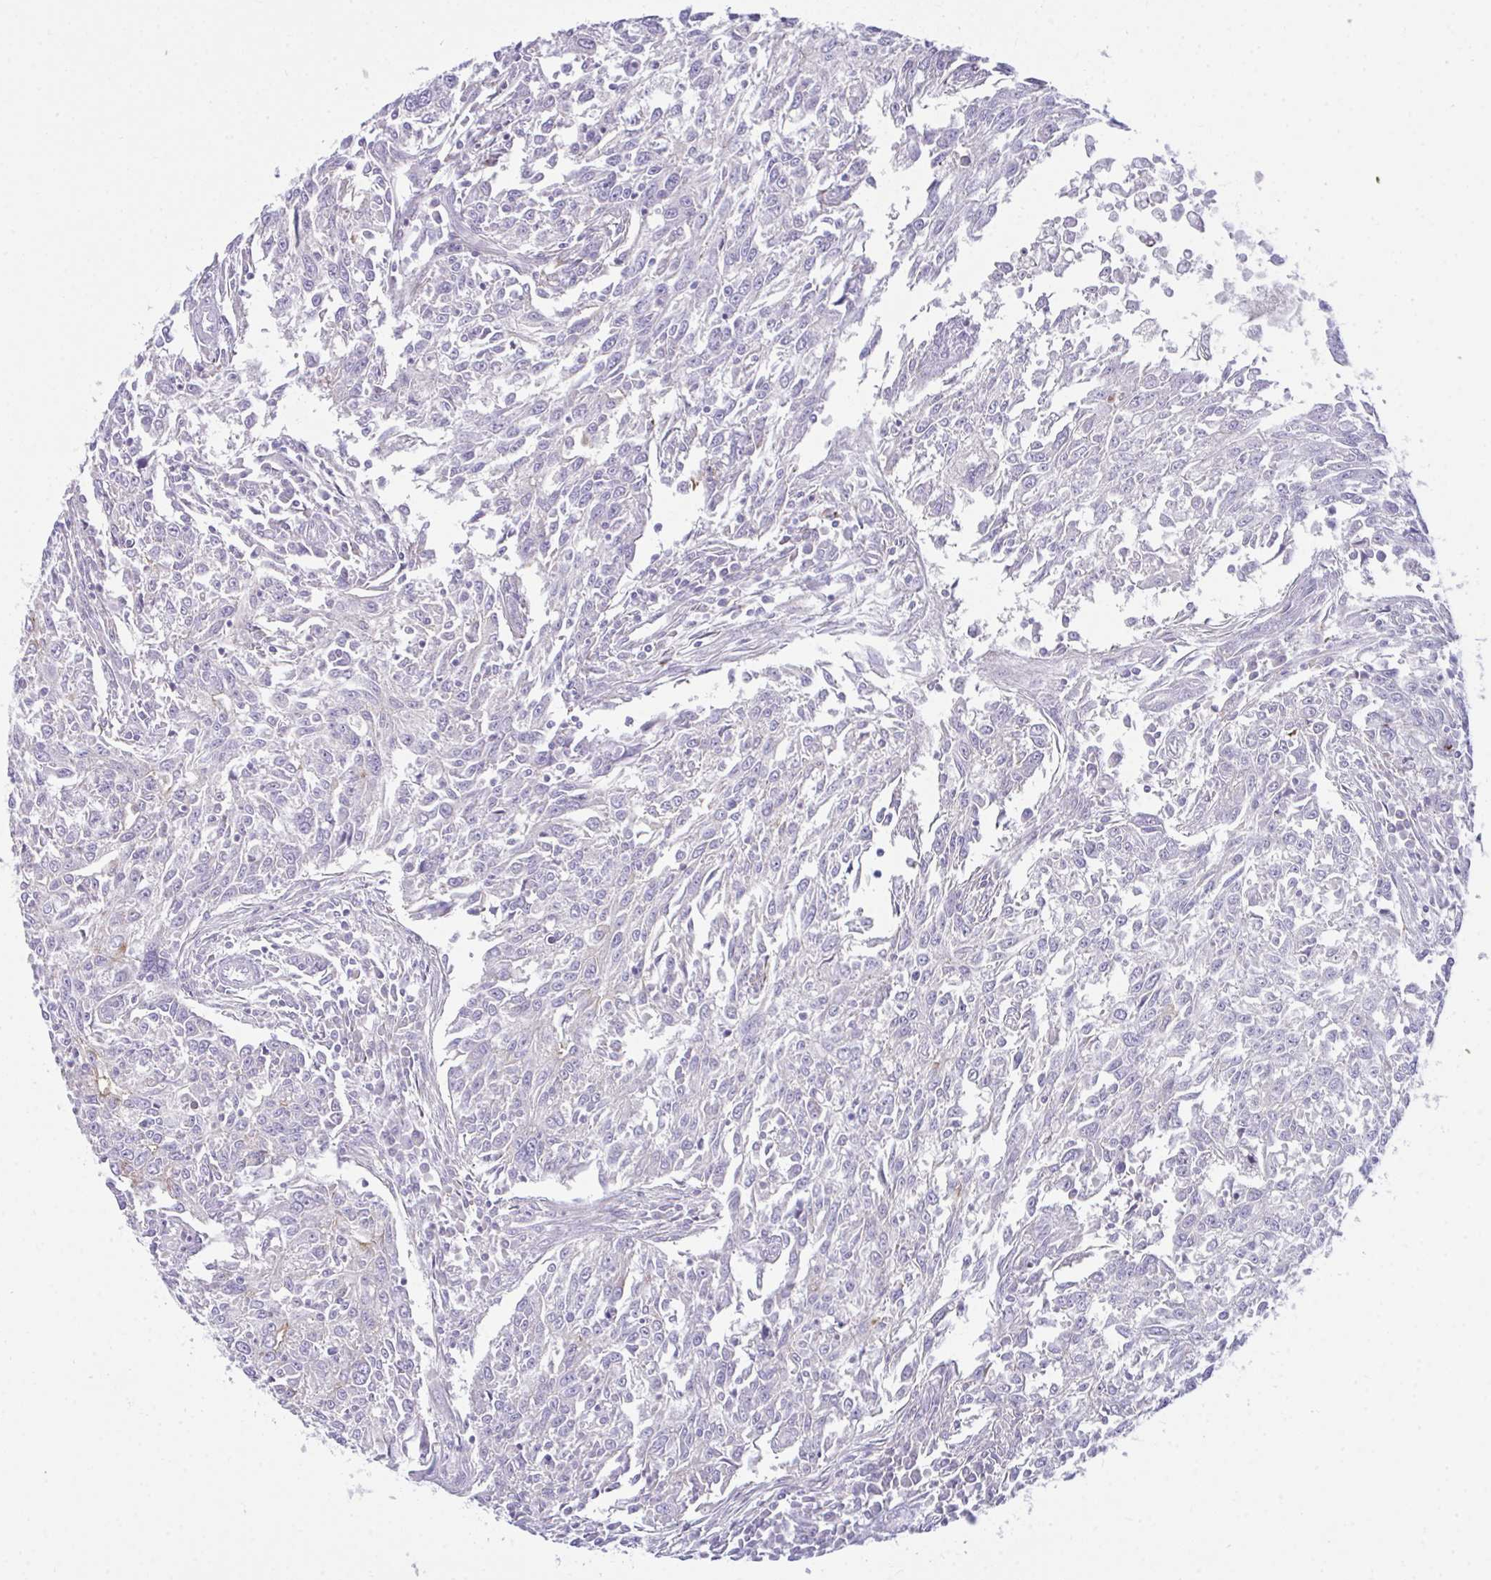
{"staining": {"intensity": "negative", "quantity": "none", "location": "none"}, "tissue": "breast cancer", "cell_type": "Tumor cells", "image_type": "cancer", "snomed": [{"axis": "morphology", "description": "Duct carcinoma"}, {"axis": "topography", "description": "Breast"}], "caption": "Immunohistochemistry of human breast invasive ductal carcinoma shows no positivity in tumor cells.", "gene": "SEMA6B", "patient": {"sex": "female", "age": 50}}